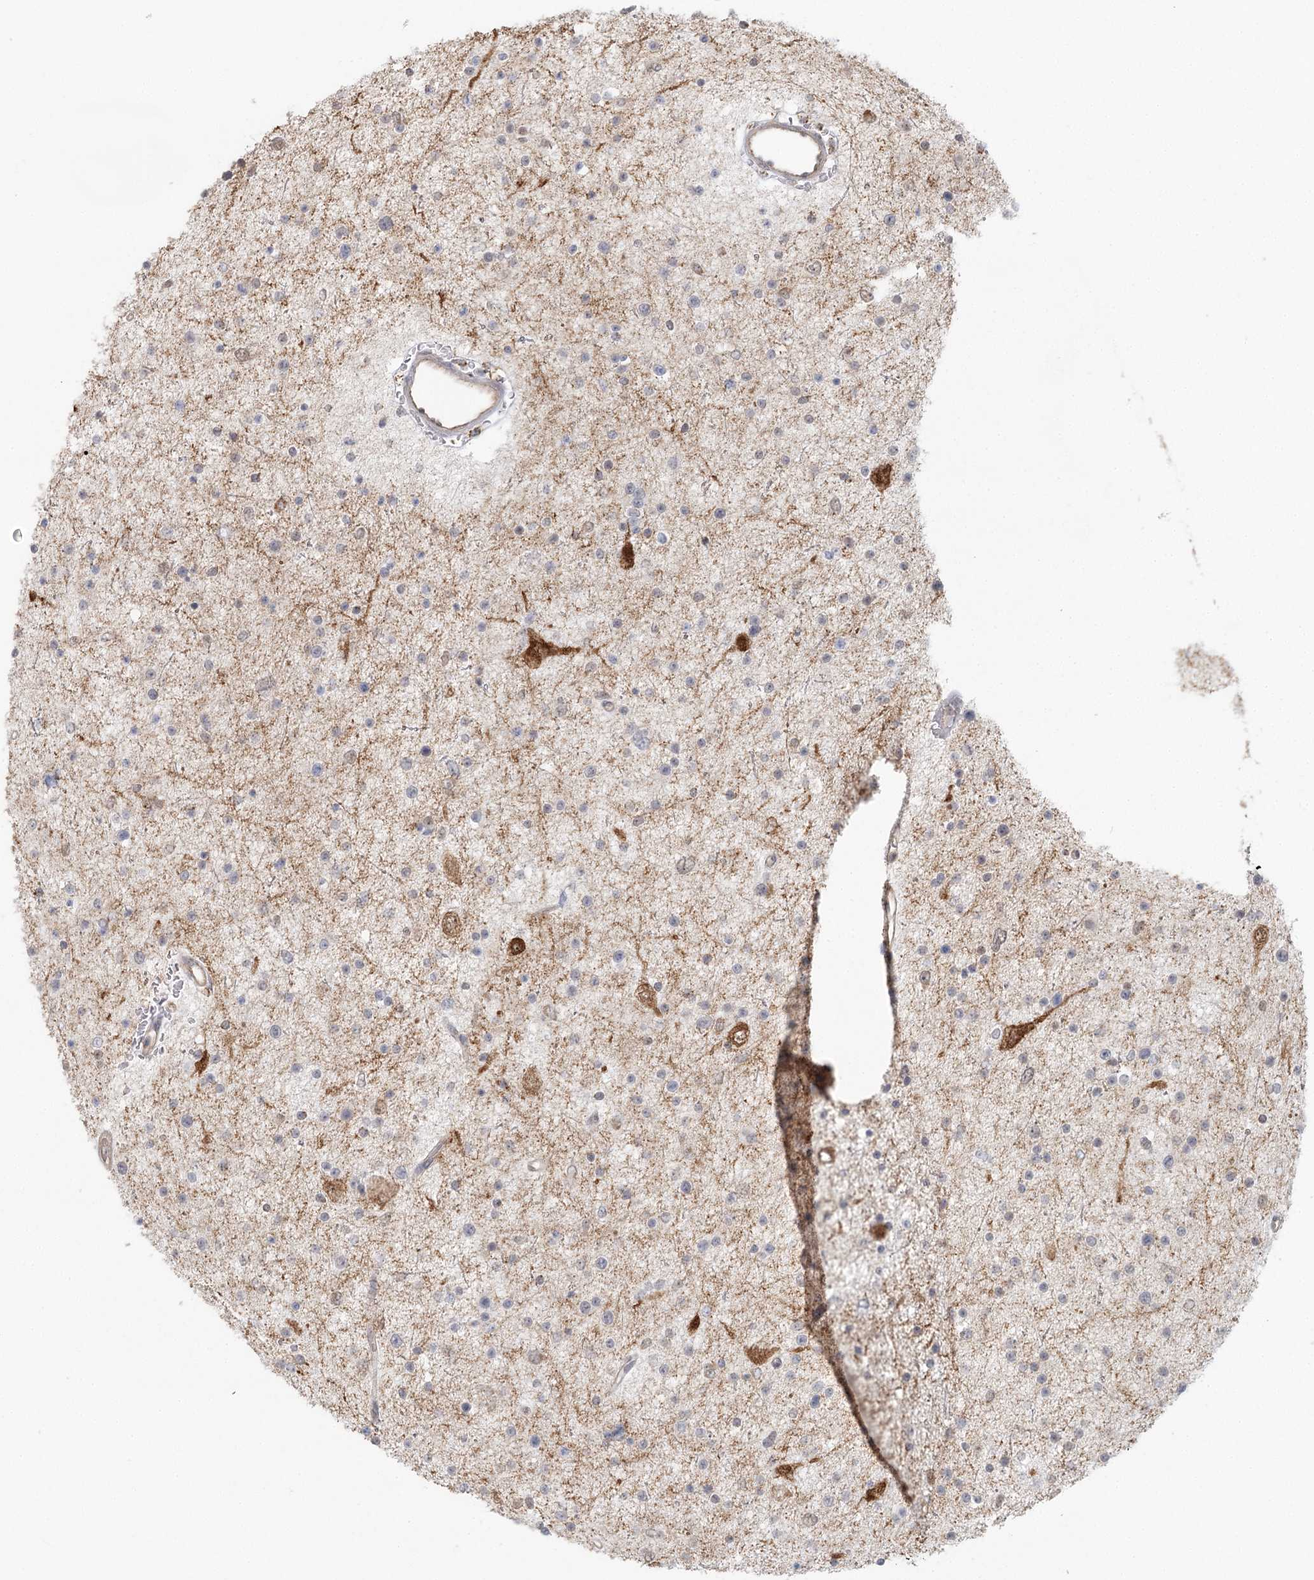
{"staining": {"intensity": "negative", "quantity": "none", "location": "none"}, "tissue": "glioma", "cell_type": "Tumor cells", "image_type": "cancer", "snomed": [{"axis": "morphology", "description": "Glioma, malignant, Low grade"}, {"axis": "topography", "description": "Brain"}], "caption": "Immunohistochemical staining of human glioma displays no significant positivity in tumor cells.", "gene": "LACTB", "patient": {"sex": "female", "age": 37}}